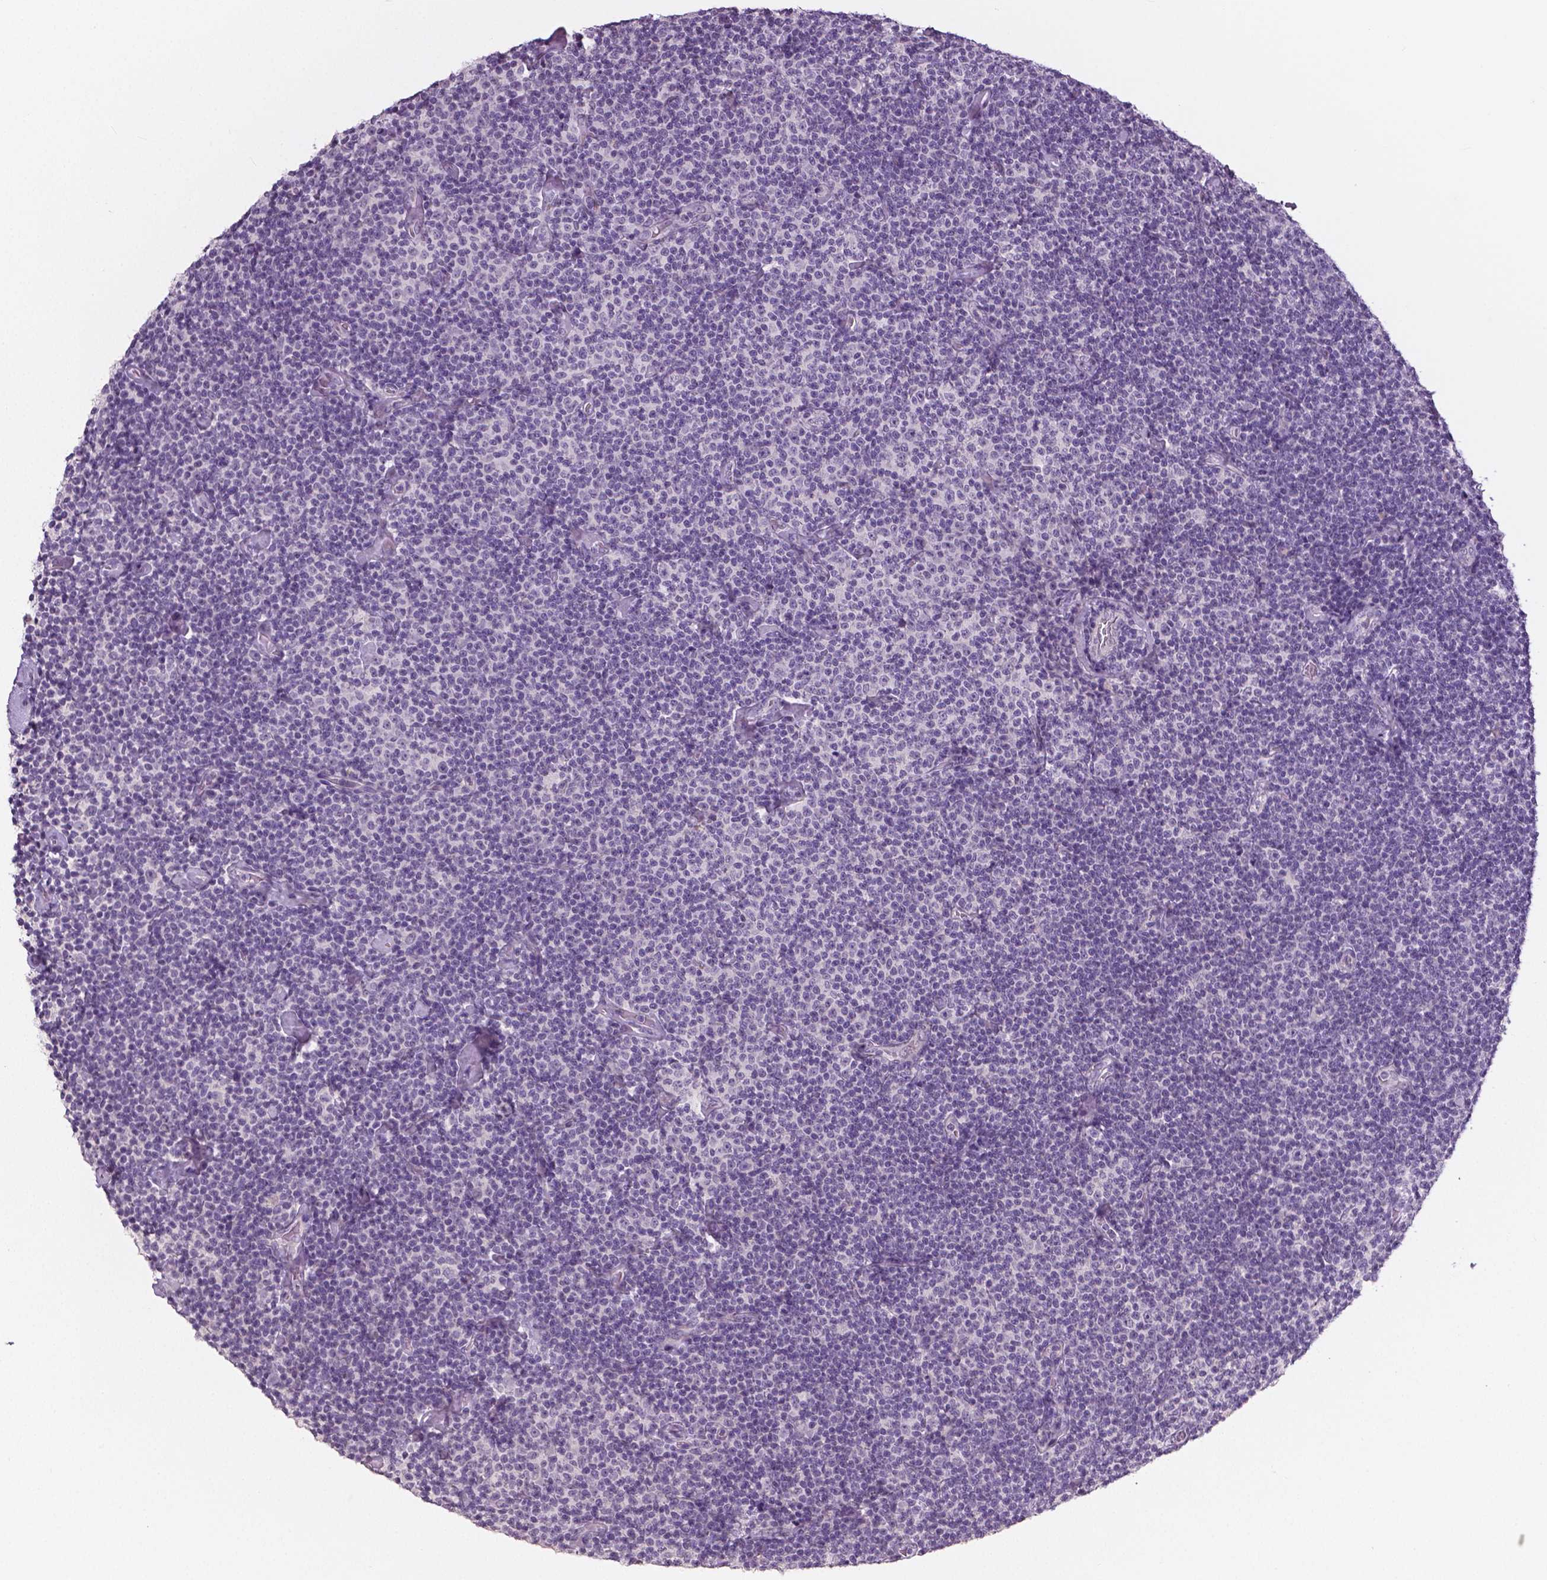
{"staining": {"intensity": "negative", "quantity": "none", "location": "none"}, "tissue": "lymphoma", "cell_type": "Tumor cells", "image_type": "cancer", "snomed": [{"axis": "morphology", "description": "Malignant lymphoma, non-Hodgkin's type, Low grade"}, {"axis": "topography", "description": "Lymph node"}], "caption": "High magnification brightfield microscopy of low-grade malignant lymphoma, non-Hodgkin's type stained with DAB (brown) and counterstained with hematoxylin (blue): tumor cells show no significant positivity.", "gene": "NECAB1", "patient": {"sex": "male", "age": 81}}